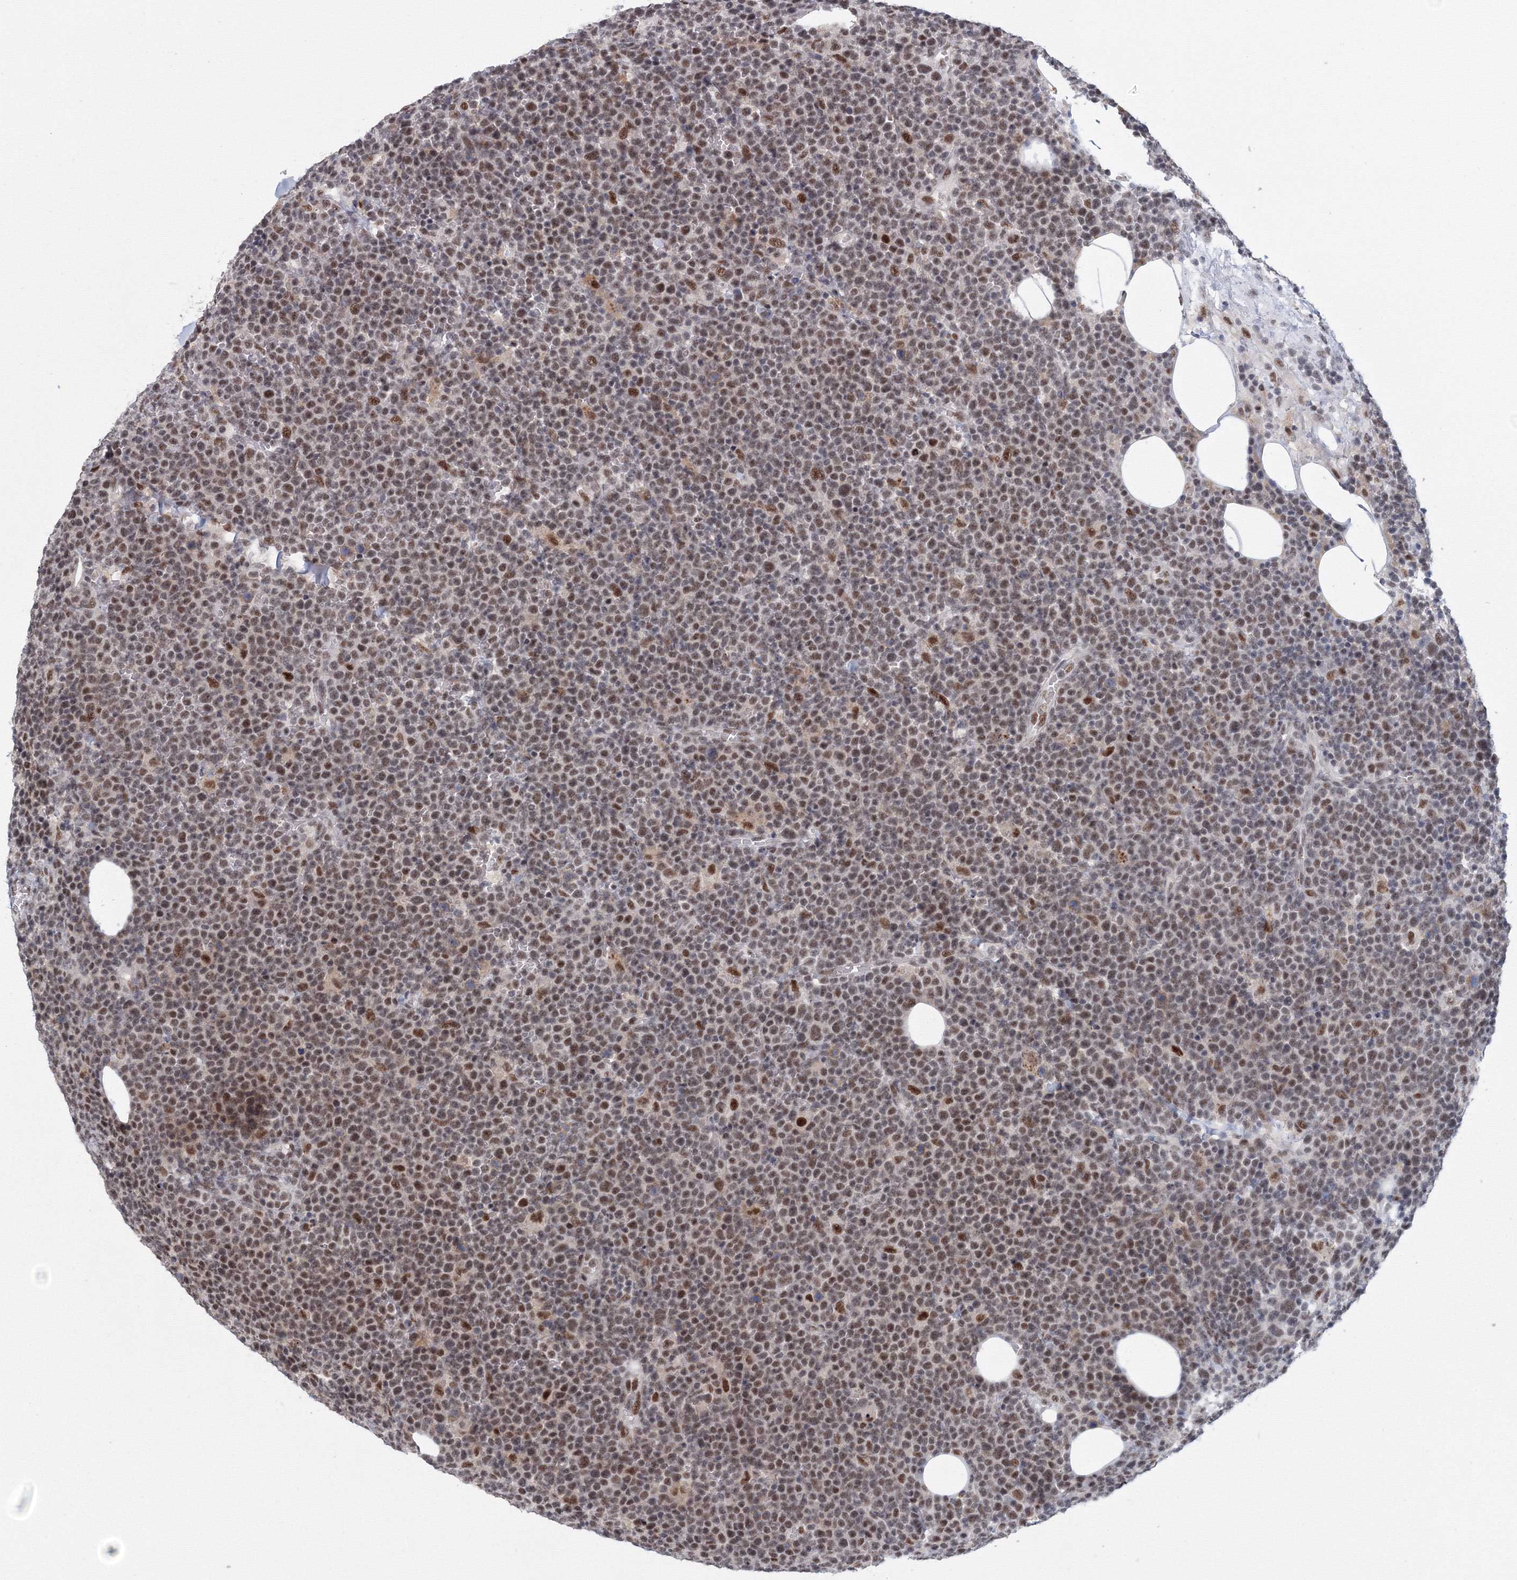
{"staining": {"intensity": "moderate", "quantity": ">75%", "location": "nuclear"}, "tissue": "lymphoma", "cell_type": "Tumor cells", "image_type": "cancer", "snomed": [{"axis": "morphology", "description": "Malignant lymphoma, non-Hodgkin's type, High grade"}, {"axis": "topography", "description": "Lymph node"}], "caption": "There is medium levels of moderate nuclear staining in tumor cells of lymphoma, as demonstrated by immunohistochemical staining (brown color).", "gene": "SF3B6", "patient": {"sex": "male", "age": 61}}